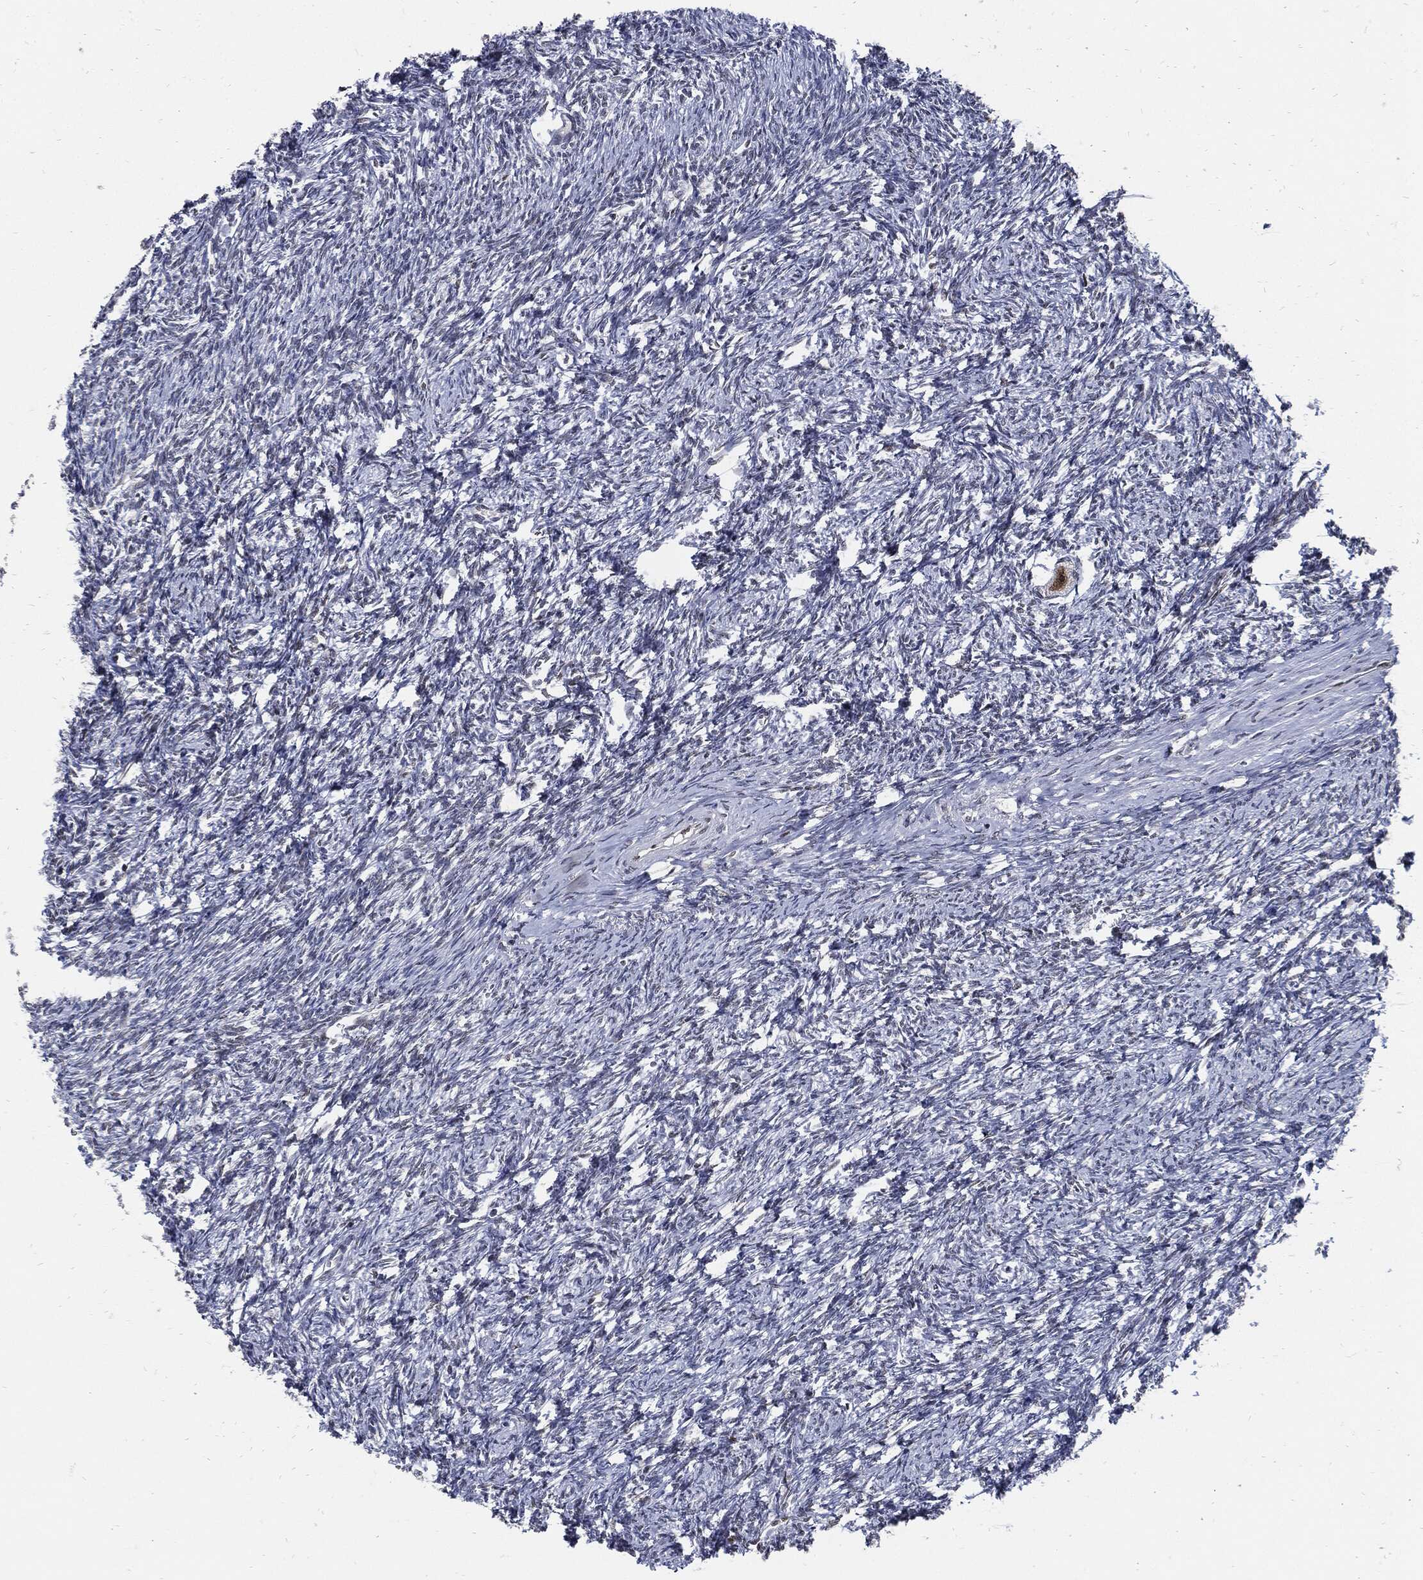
{"staining": {"intensity": "strong", "quantity": ">75%", "location": "nuclear"}, "tissue": "ovary", "cell_type": "Follicle cells", "image_type": "normal", "snomed": [{"axis": "morphology", "description": "Normal tissue, NOS"}, {"axis": "topography", "description": "Fallopian tube"}, {"axis": "topography", "description": "Ovary"}], "caption": "Protein expression analysis of benign ovary shows strong nuclear positivity in approximately >75% of follicle cells. (DAB (3,3'-diaminobenzidine) IHC, brown staining for protein, blue staining for nuclei).", "gene": "NBN", "patient": {"sex": "female", "age": 33}}